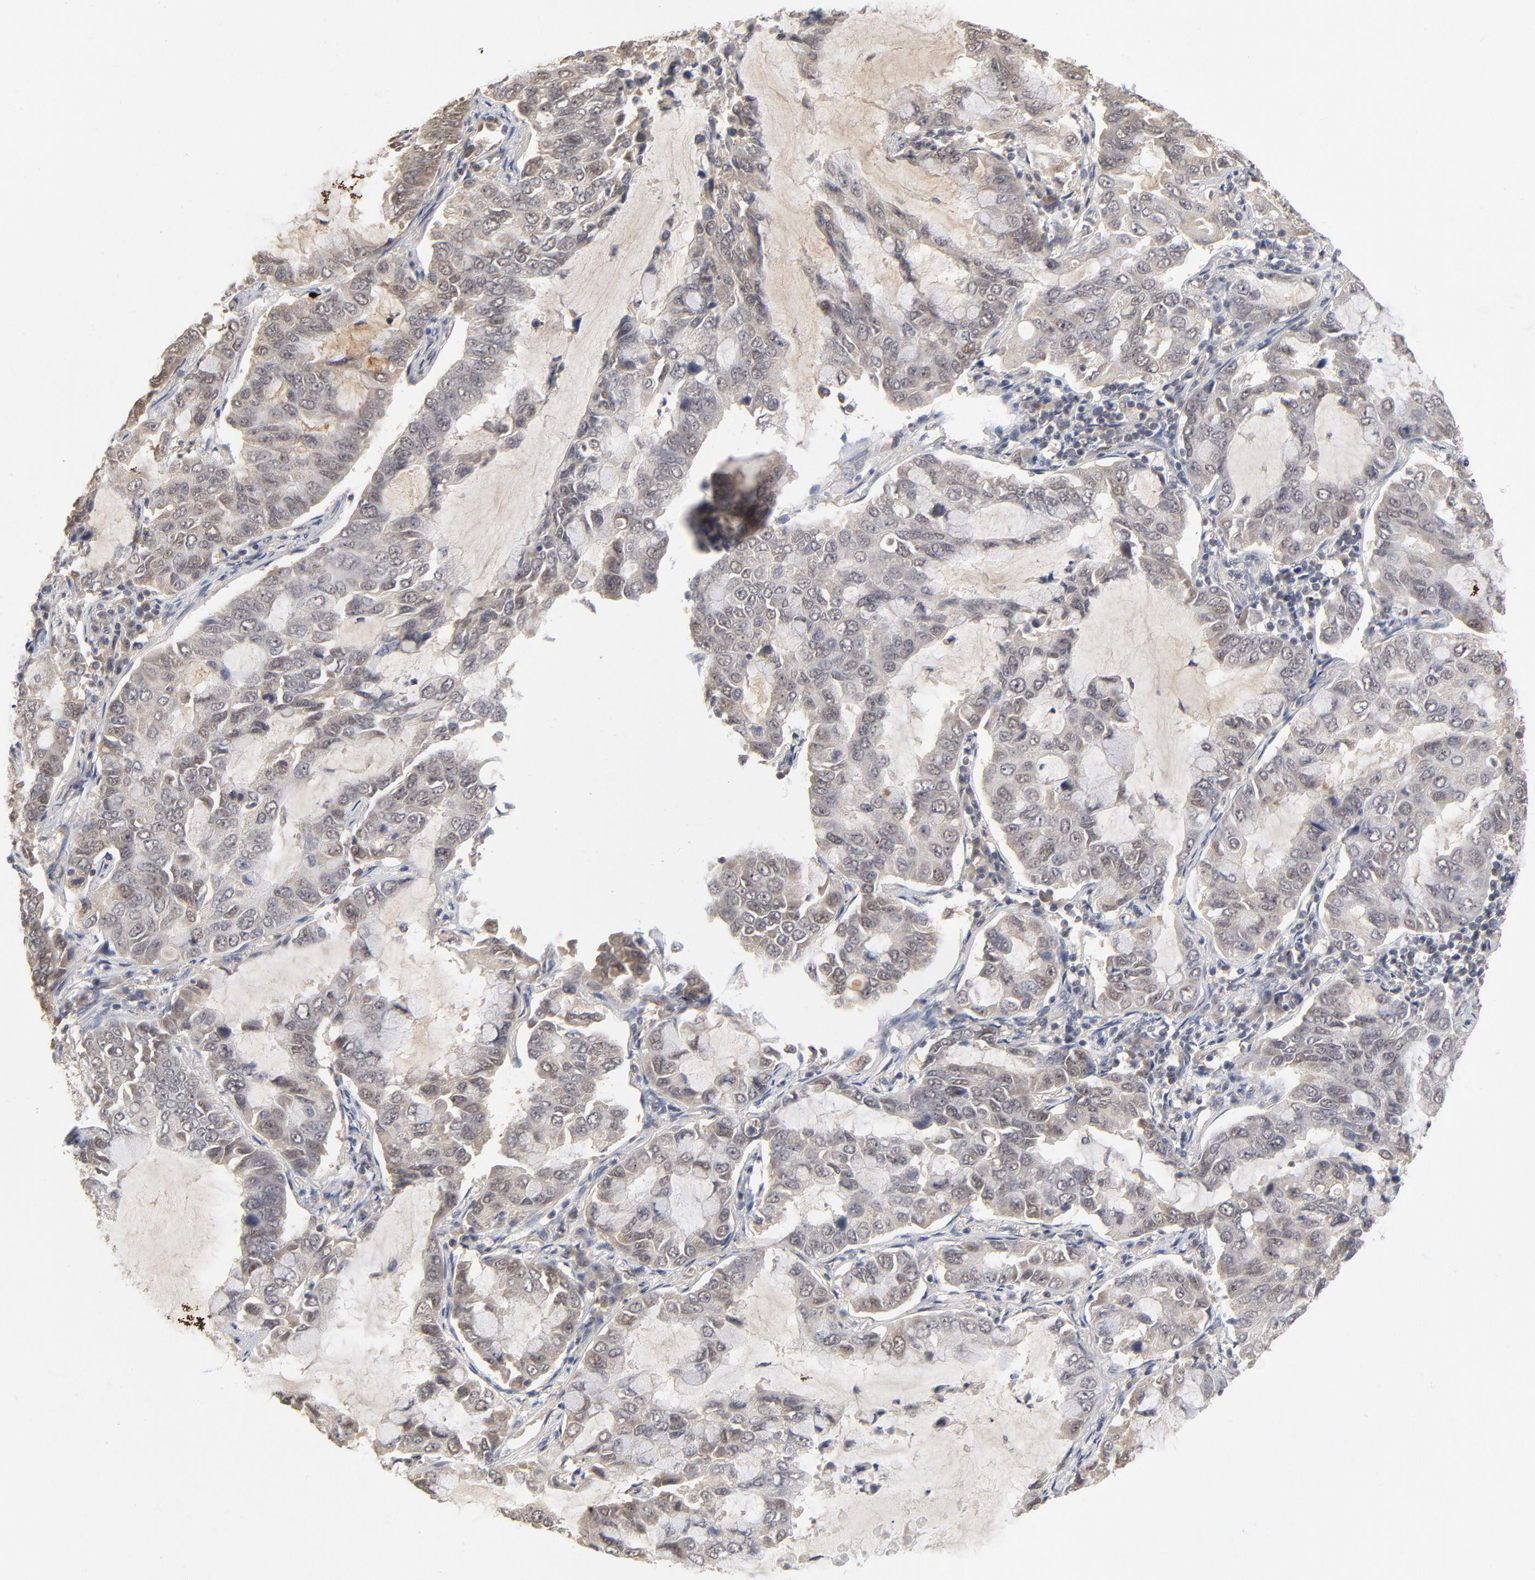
{"staining": {"intensity": "moderate", "quantity": ">75%", "location": "cytoplasmic/membranous"}, "tissue": "lung cancer", "cell_type": "Tumor cells", "image_type": "cancer", "snomed": [{"axis": "morphology", "description": "Adenocarcinoma, NOS"}, {"axis": "topography", "description": "Lung"}], "caption": "Immunohistochemistry (IHC) micrograph of human lung adenocarcinoma stained for a protein (brown), which shows medium levels of moderate cytoplasmic/membranous positivity in about >75% of tumor cells.", "gene": "WSB1", "patient": {"sex": "male", "age": 64}}